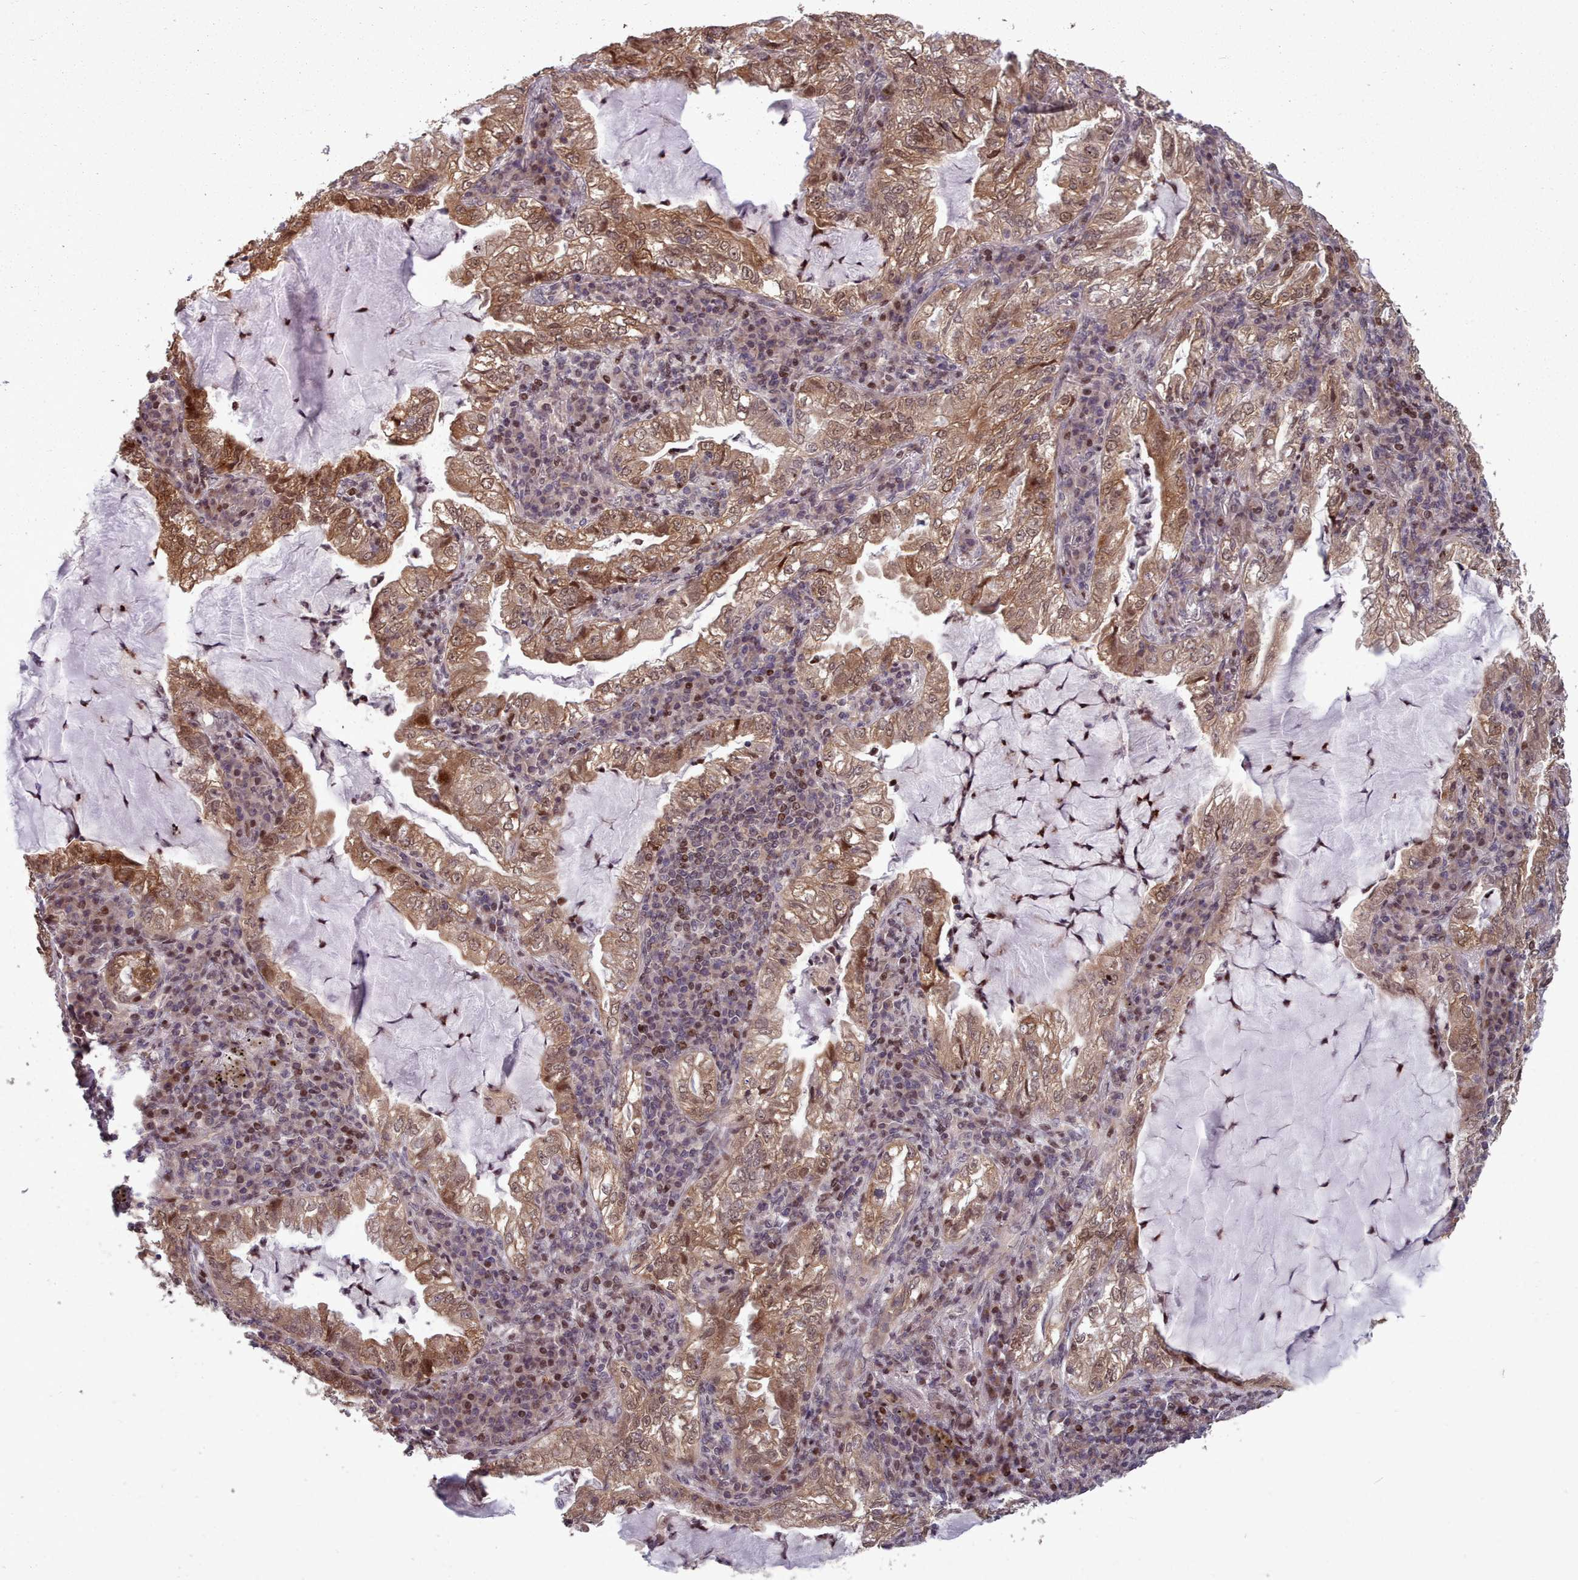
{"staining": {"intensity": "moderate", "quantity": ">75%", "location": "cytoplasmic/membranous,nuclear"}, "tissue": "lung cancer", "cell_type": "Tumor cells", "image_type": "cancer", "snomed": [{"axis": "morphology", "description": "Adenocarcinoma, NOS"}, {"axis": "topography", "description": "Lung"}], "caption": "Adenocarcinoma (lung) stained with DAB IHC exhibits medium levels of moderate cytoplasmic/membranous and nuclear expression in about >75% of tumor cells.", "gene": "ENSA", "patient": {"sex": "female", "age": 73}}